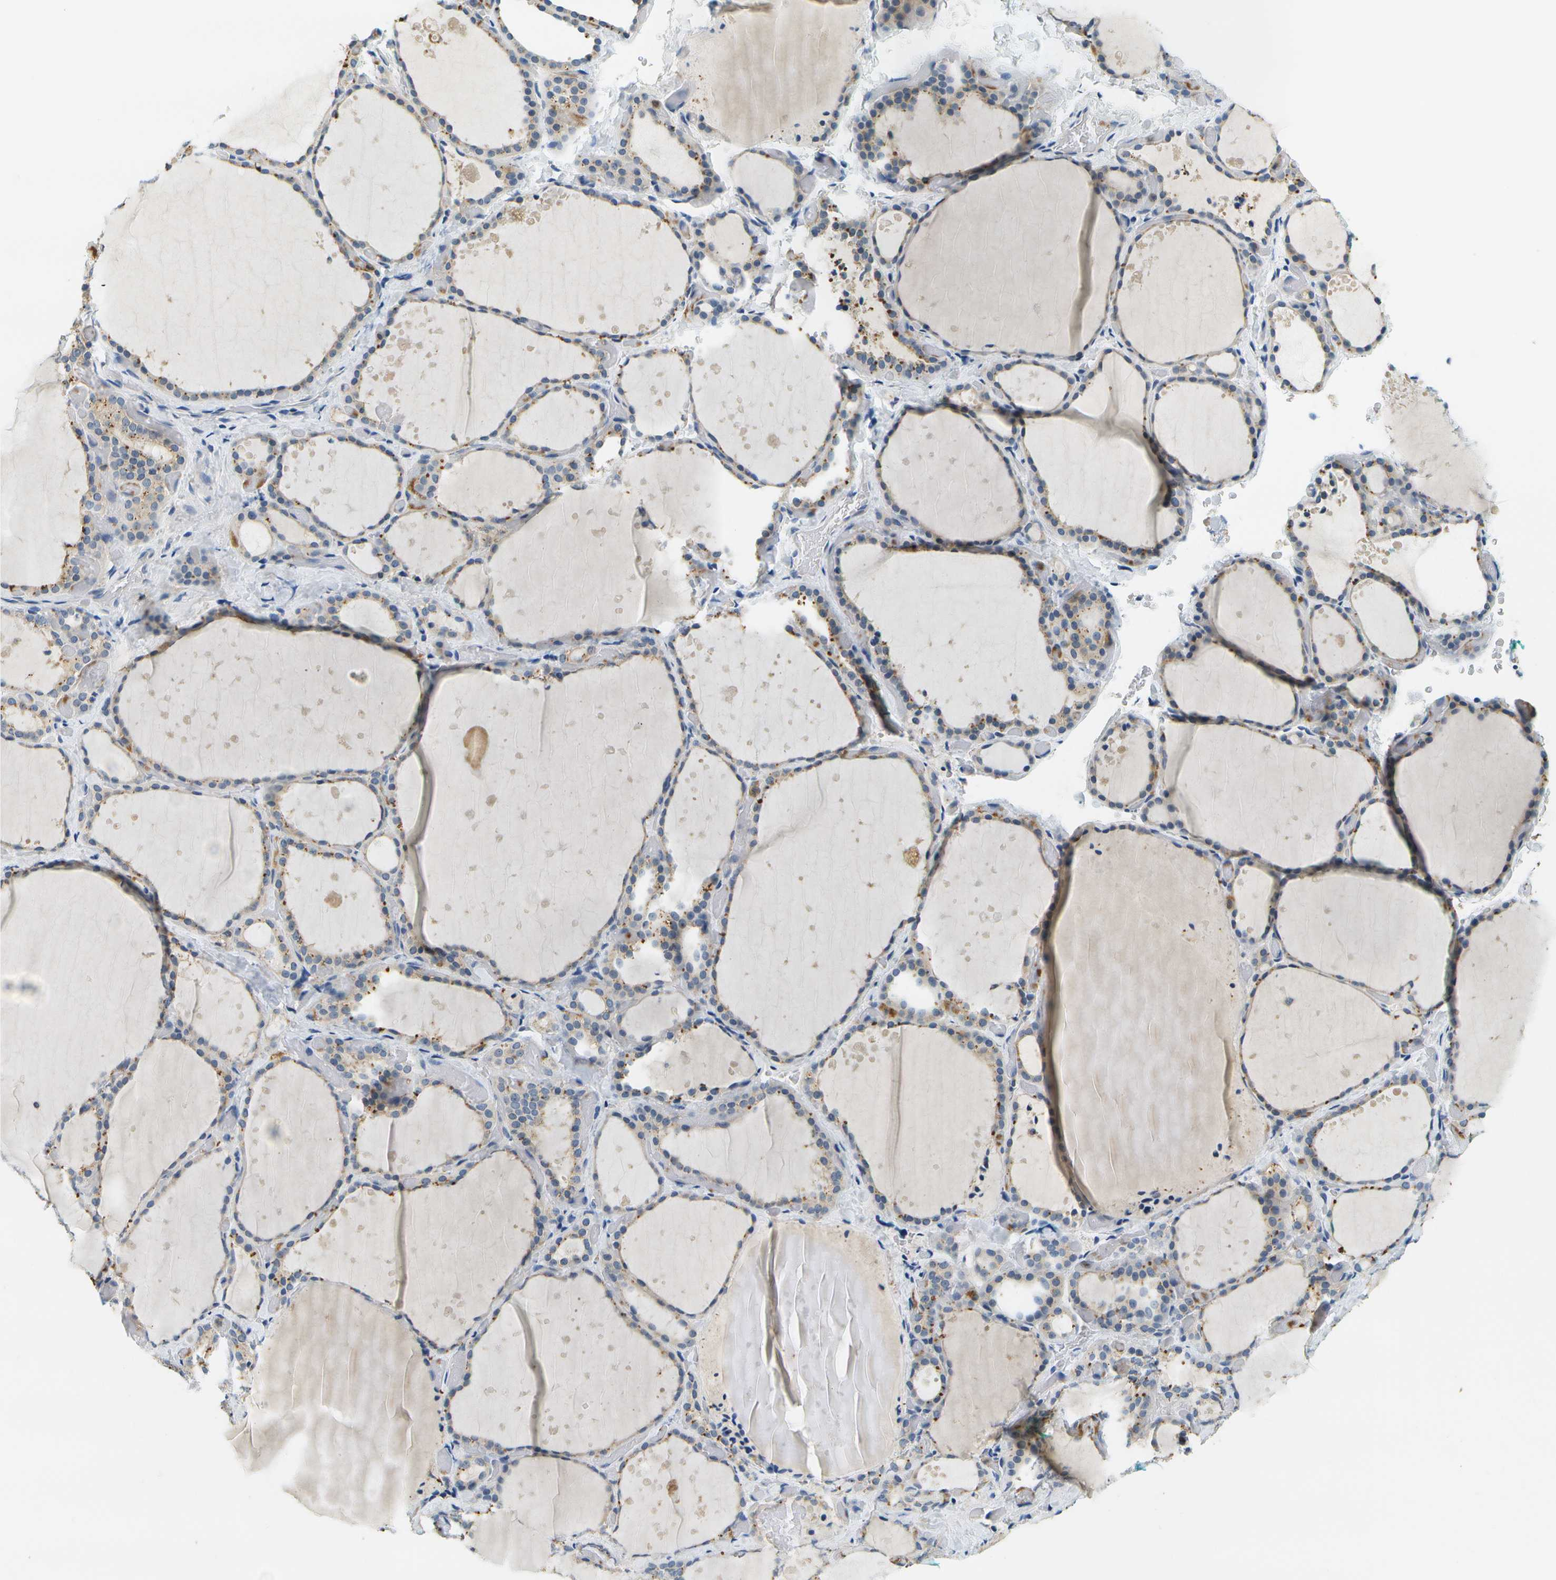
{"staining": {"intensity": "moderate", "quantity": "<25%", "location": "cytoplasmic/membranous"}, "tissue": "thyroid gland", "cell_type": "Glandular cells", "image_type": "normal", "snomed": [{"axis": "morphology", "description": "Normal tissue, NOS"}, {"axis": "topography", "description": "Thyroid gland"}], "caption": "Glandular cells display low levels of moderate cytoplasmic/membranous expression in about <25% of cells in unremarkable human thyroid gland. The staining is performed using DAB (3,3'-diaminobenzidine) brown chromogen to label protein expression. The nuclei are counter-stained blue using hematoxylin.", "gene": "RASGRP2", "patient": {"sex": "female", "age": 44}}